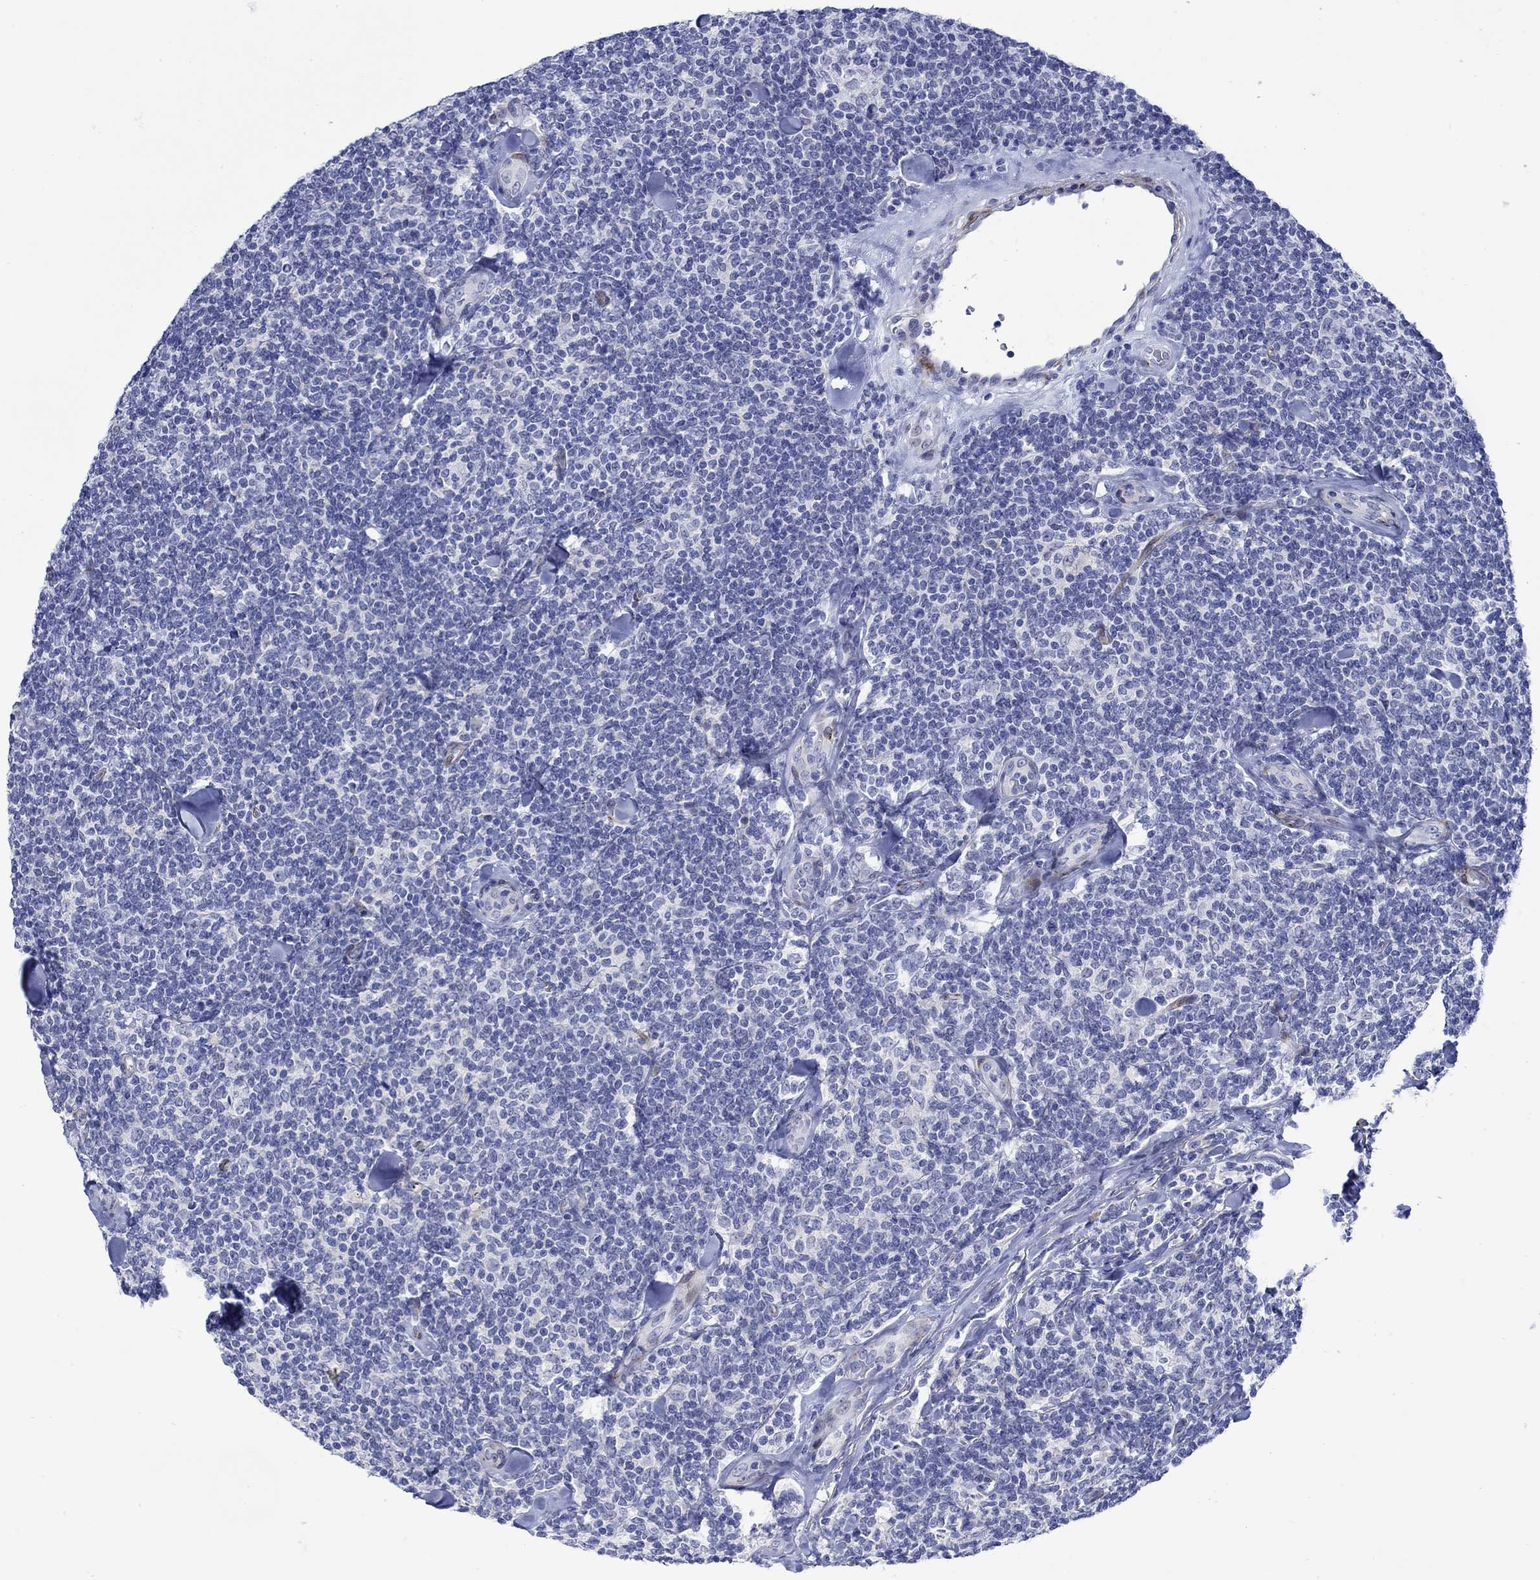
{"staining": {"intensity": "negative", "quantity": "none", "location": "none"}, "tissue": "lymphoma", "cell_type": "Tumor cells", "image_type": "cancer", "snomed": [{"axis": "morphology", "description": "Malignant lymphoma, non-Hodgkin's type, Low grade"}, {"axis": "topography", "description": "Lymph node"}], "caption": "The immunohistochemistry histopathology image has no significant expression in tumor cells of lymphoma tissue. (Stains: DAB (3,3'-diaminobenzidine) IHC with hematoxylin counter stain, Microscopy: brightfield microscopy at high magnification).", "gene": "KSR2", "patient": {"sex": "female", "age": 56}}